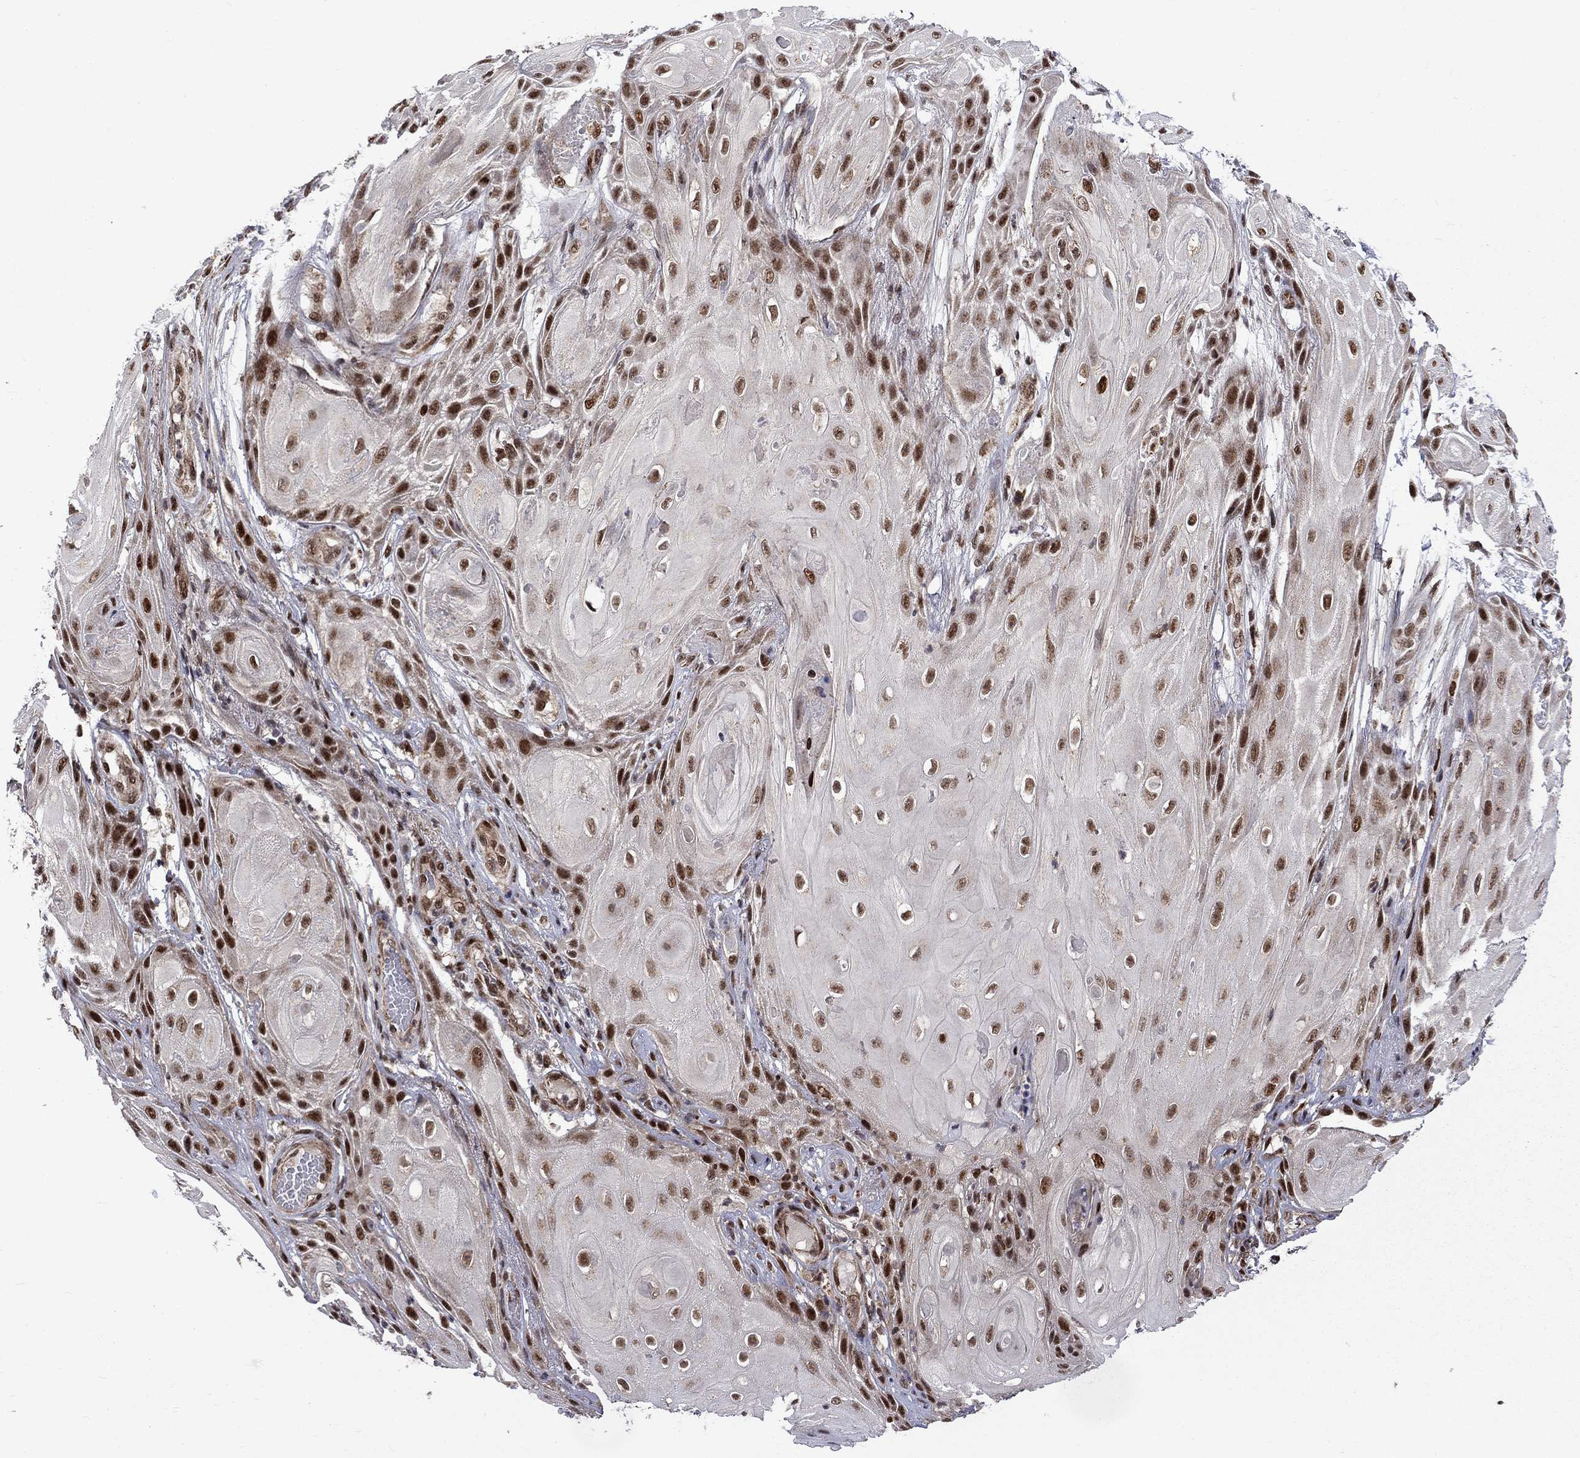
{"staining": {"intensity": "strong", "quantity": ">75%", "location": "cytoplasmic/membranous"}, "tissue": "skin cancer", "cell_type": "Tumor cells", "image_type": "cancer", "snomed": [{"axis": "morphology", "description": "Squamous cell carcinoma, NOS"}, {"axis": "topography", "description": "Skin"}], "caption": "Strong cytoplasmic/membranous staining is present in approximately >75% of tumor cells in skin cancer.", "gene": "KPNA3", "patient": {"sex": "male", "age": 62}}